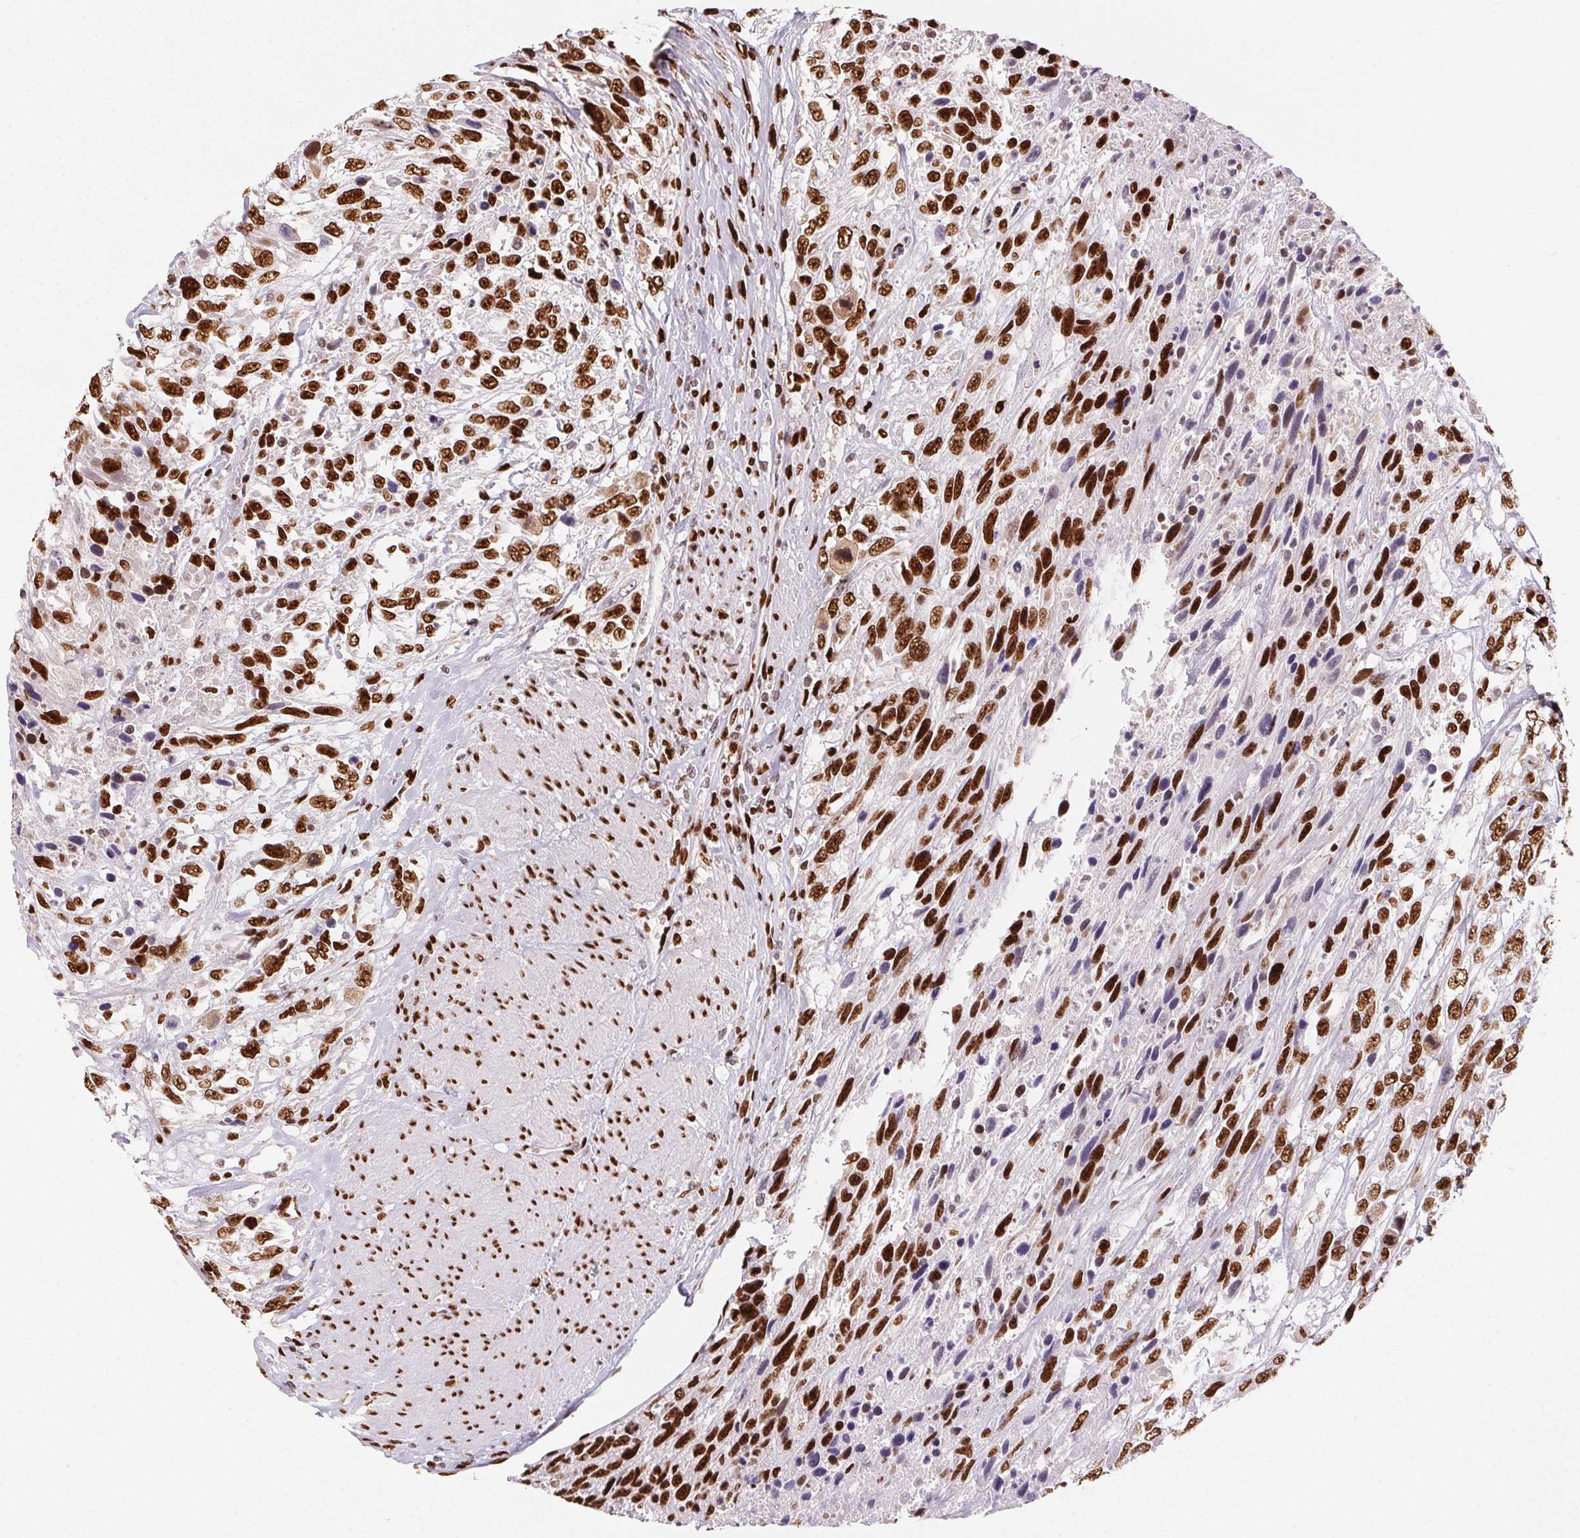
{"staining": {"intensity": "strong", "quantity": ">75%", "location": "nuclear"}, "tissue": "urothelial cancer", "cell_type": "Tumor cells", "image_type": "cancer", "snomed": [{"axis": "morphology", "description": "Urothelial carcinoma, High grade"}, {"axis": "topography", "description": "Urinary bladder"}], "caption": "This photomicrograph displays IHC staining of urothelial cancer, with high strong nuclear expression in approximately >75% of tumor cells.", "gene": "ZNF80", "patient": {"sex": "female", "age": 70}}